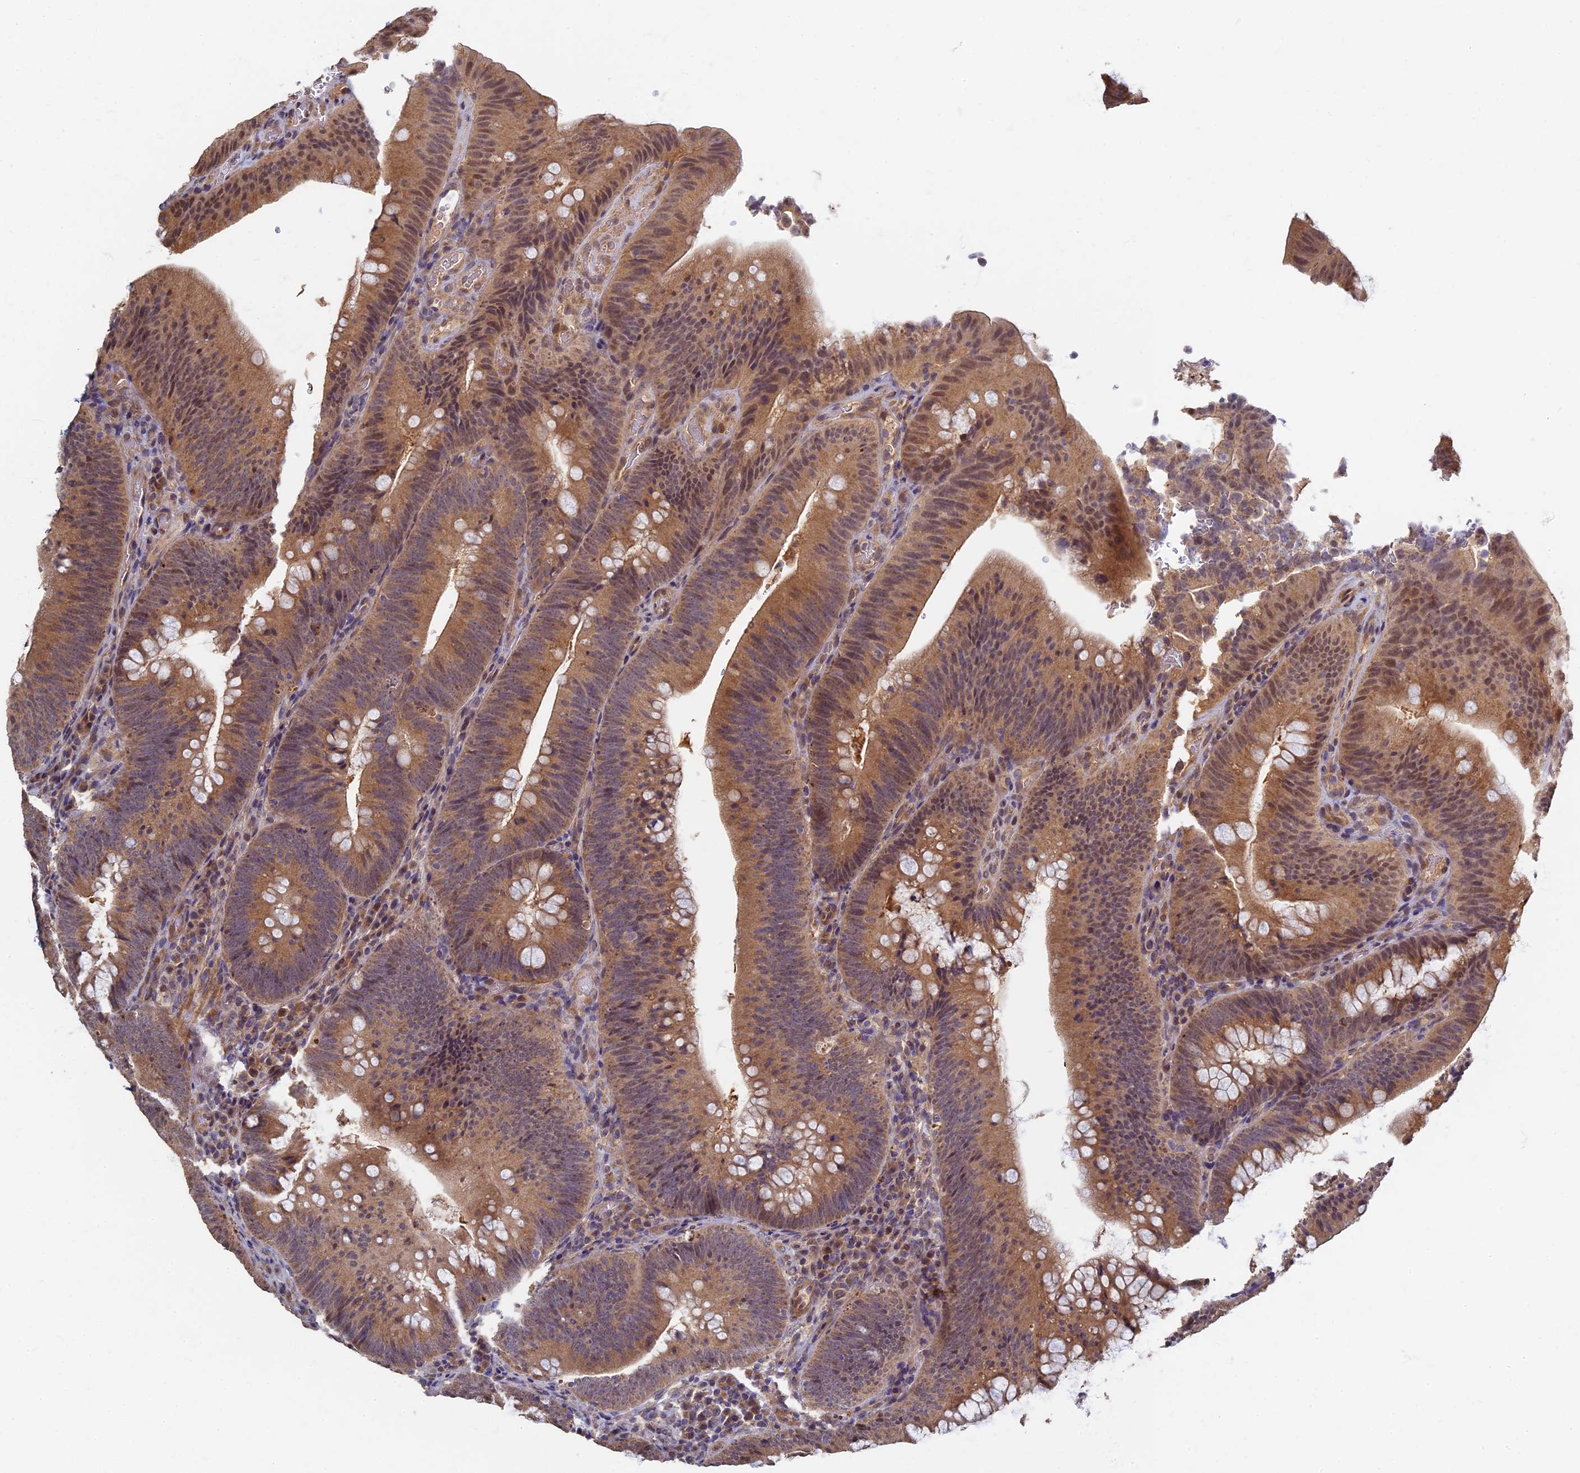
{"staining": {"intensity": "moderate", "quantity": "25%-75%", "location": "cytoplasmic/membranous,nuclear"}, "tissue": "colorectal cancer", "cell_type": "Tumor cells", "image_type": "cancer", "snomed": [{"axis": "morphology", "description": "Normal tissue, NOS"}, {"axis": "topography", "description": "Colon"}], "caption": "Immunohistochemistry (IHC) image of colorectal cancer stained for a protein (brown), which reveals medium levels of moderate cytoplasmic/membranous and nuclear staining in approximately 25%-75% of tumor cells.", "gene": "RSPH3", "patient": {"sex": "female", "age": 82}}